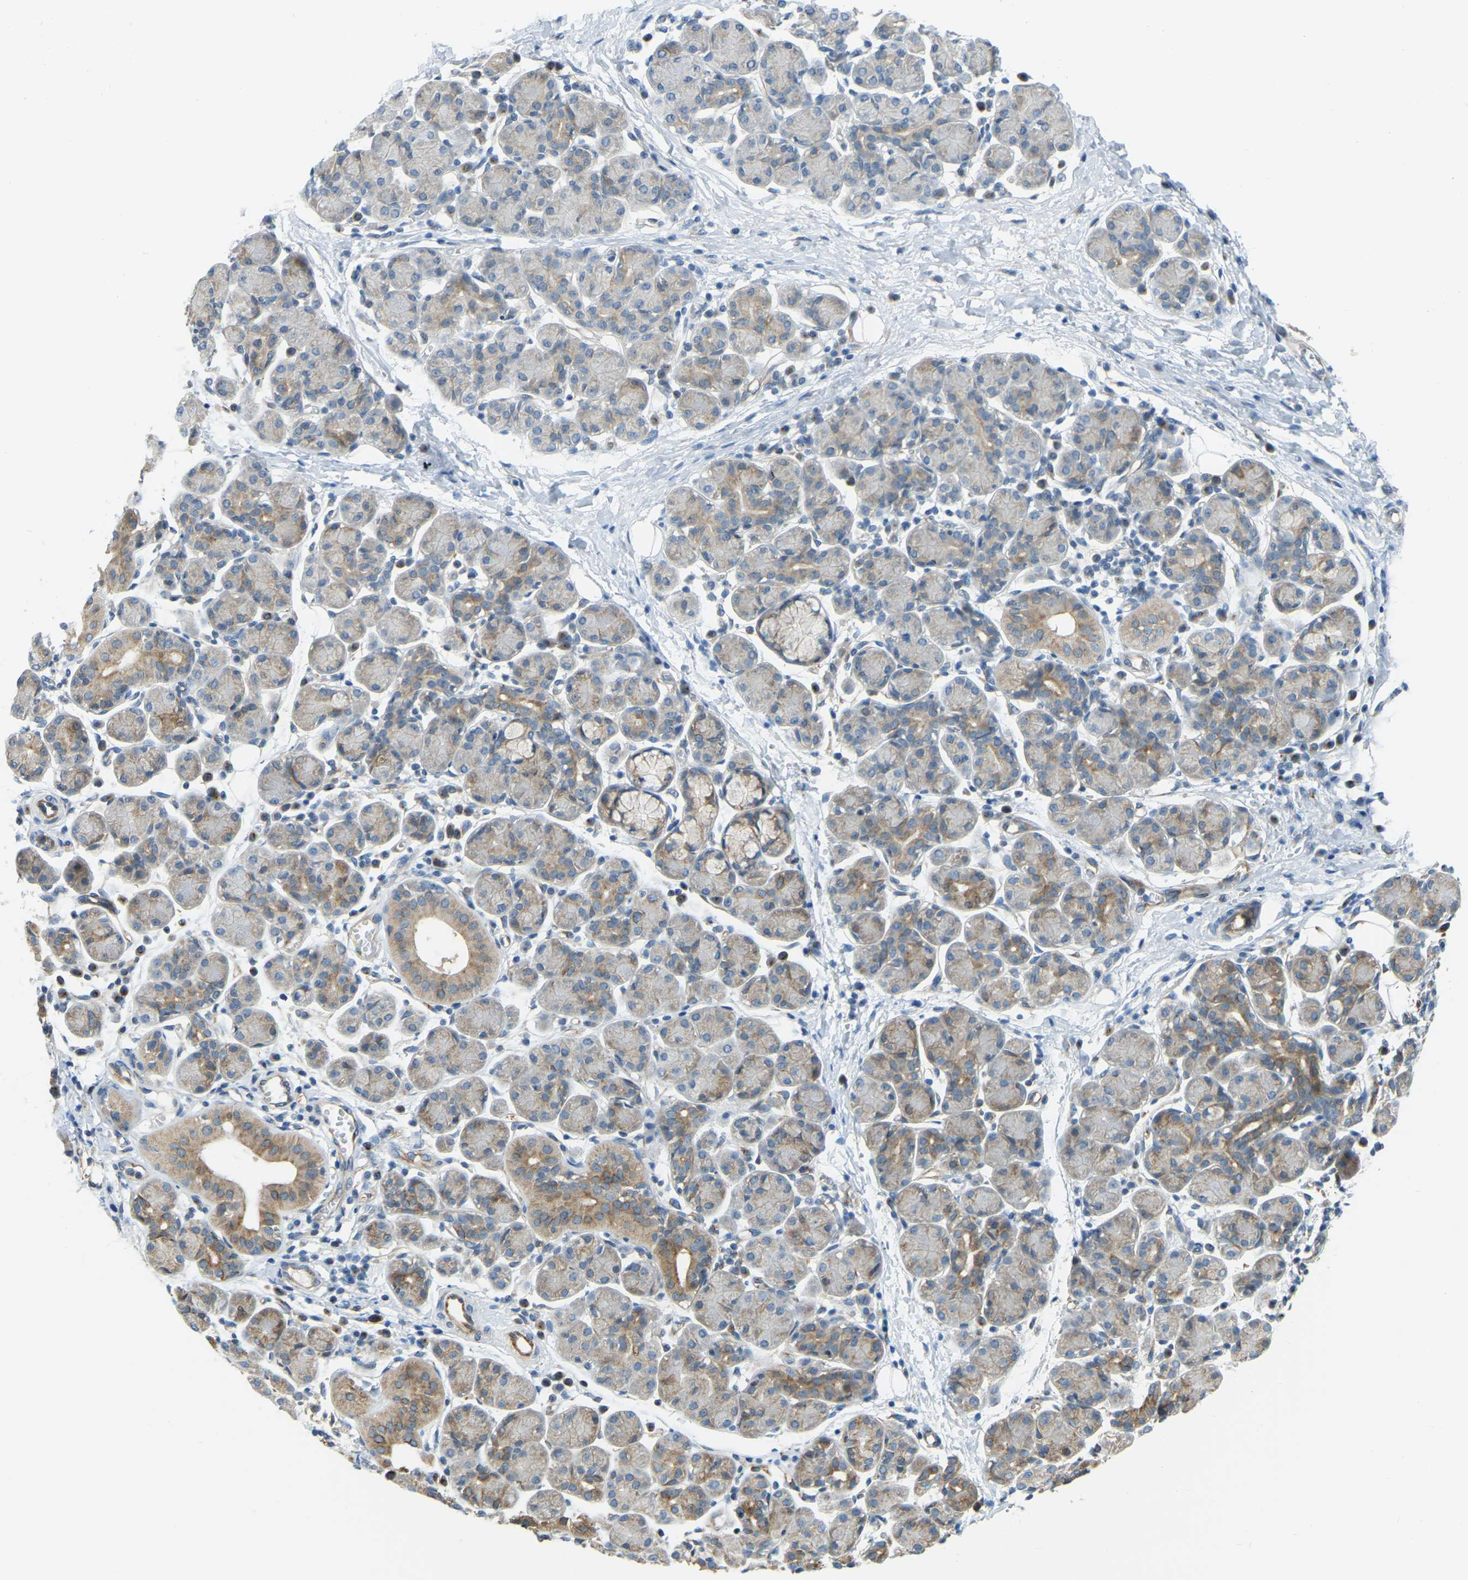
{"staining": {"intensity": "moderate", "quantity": "25%-75%", "location": "cytoplasmic/membranous"}, "tissue": "salivary gland", "cell_type": "Glandular cells", "image_type": "normal", "snomed": [{"axis": "morphology", "description": "Normal tissue, NOS"}, {"axis": "morphology", "description": "Inflammation, NOS"}, {"axis": "topography", "description": "Lymph node"}, {"axis": "topography", "description": "Salivary gland"}], "caption": "About 25%-75% of glandular cells in unremarkable human salivary gland exhibit moderate cytoplasmic/membranous protein positivity as visualized by brown immunohistochemical staining.", "gene": "NME8", "patient": {"sex": "male", "age": 3}}